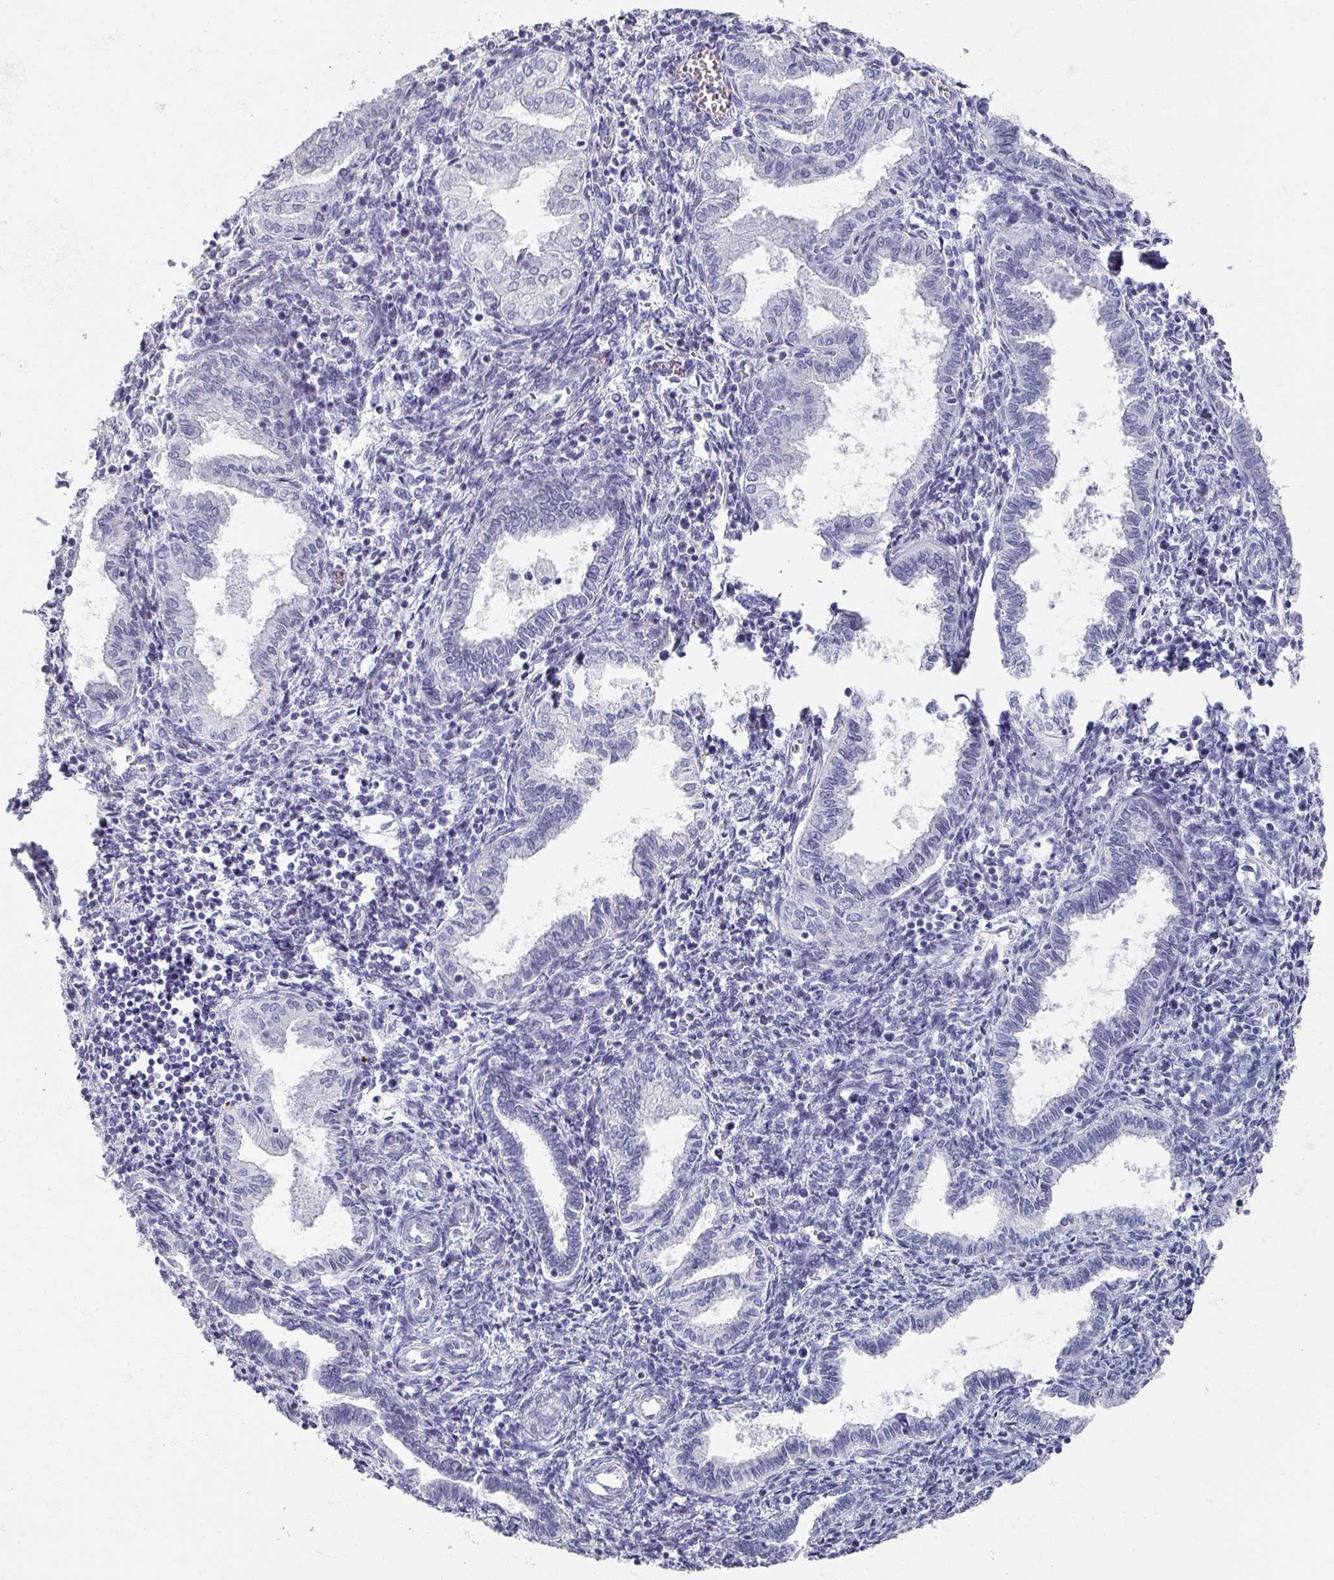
{"staining": {"intensity": "negative", "quantity": "none", "location": "none"}, "tissue": "endometrium", "cell_type": "Cells in endometrial stroma", "image_type": "normal", "snomed": [{"axis": "morphology", "description": "Normal tissue, NOS"}, {"axis": "topography", "description": "Endometrium"}], "caption": "Immunohistochemistry (IHC) micrograph of normal endometrium stained for a protein (brown), which shows no staining in cells in endometrial stroma.", "gene": "OMG", "patient": {"sex": "female", "age": 37}}